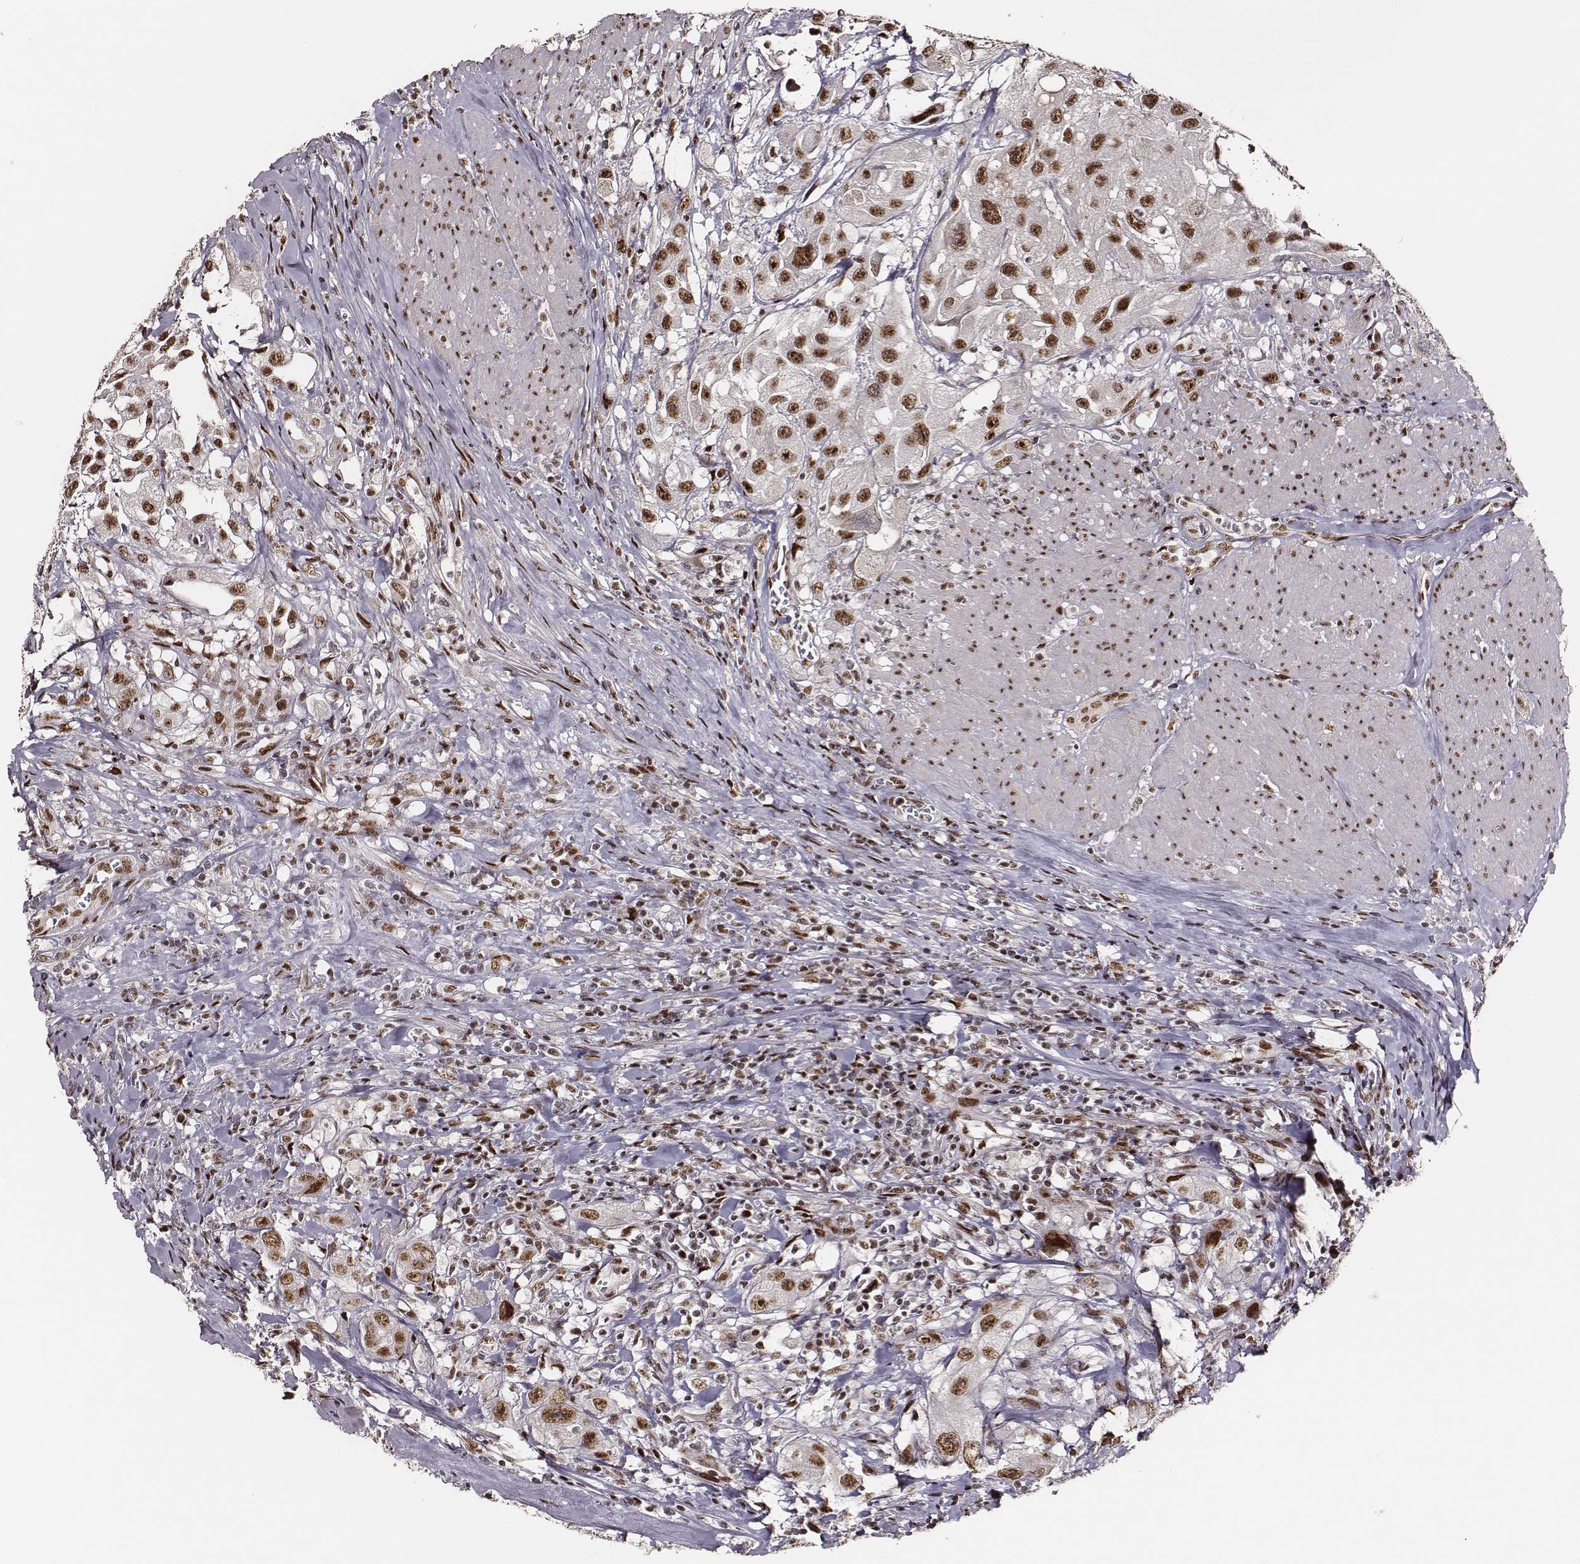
{"staining": {"intensity": "moderate", "quantity": ">75%", "location": "nuclear"}, "tissue": "urothelial cancer", "cell_type": "Tumor cells", "image_type": "cancer", "snomed": [{"axis": "morphology", "description": "Urothelial carcinoma, High grade"}, {"axis": "topography", "description": "Urinary bladder"}], "caption": "A brown stain labels moderate nuclear expression of a protein in human urothelial carcinoma (high-grade) tumor cells.", "gene": "PPARA", "patient": {"sex": "male", "age": 79}}